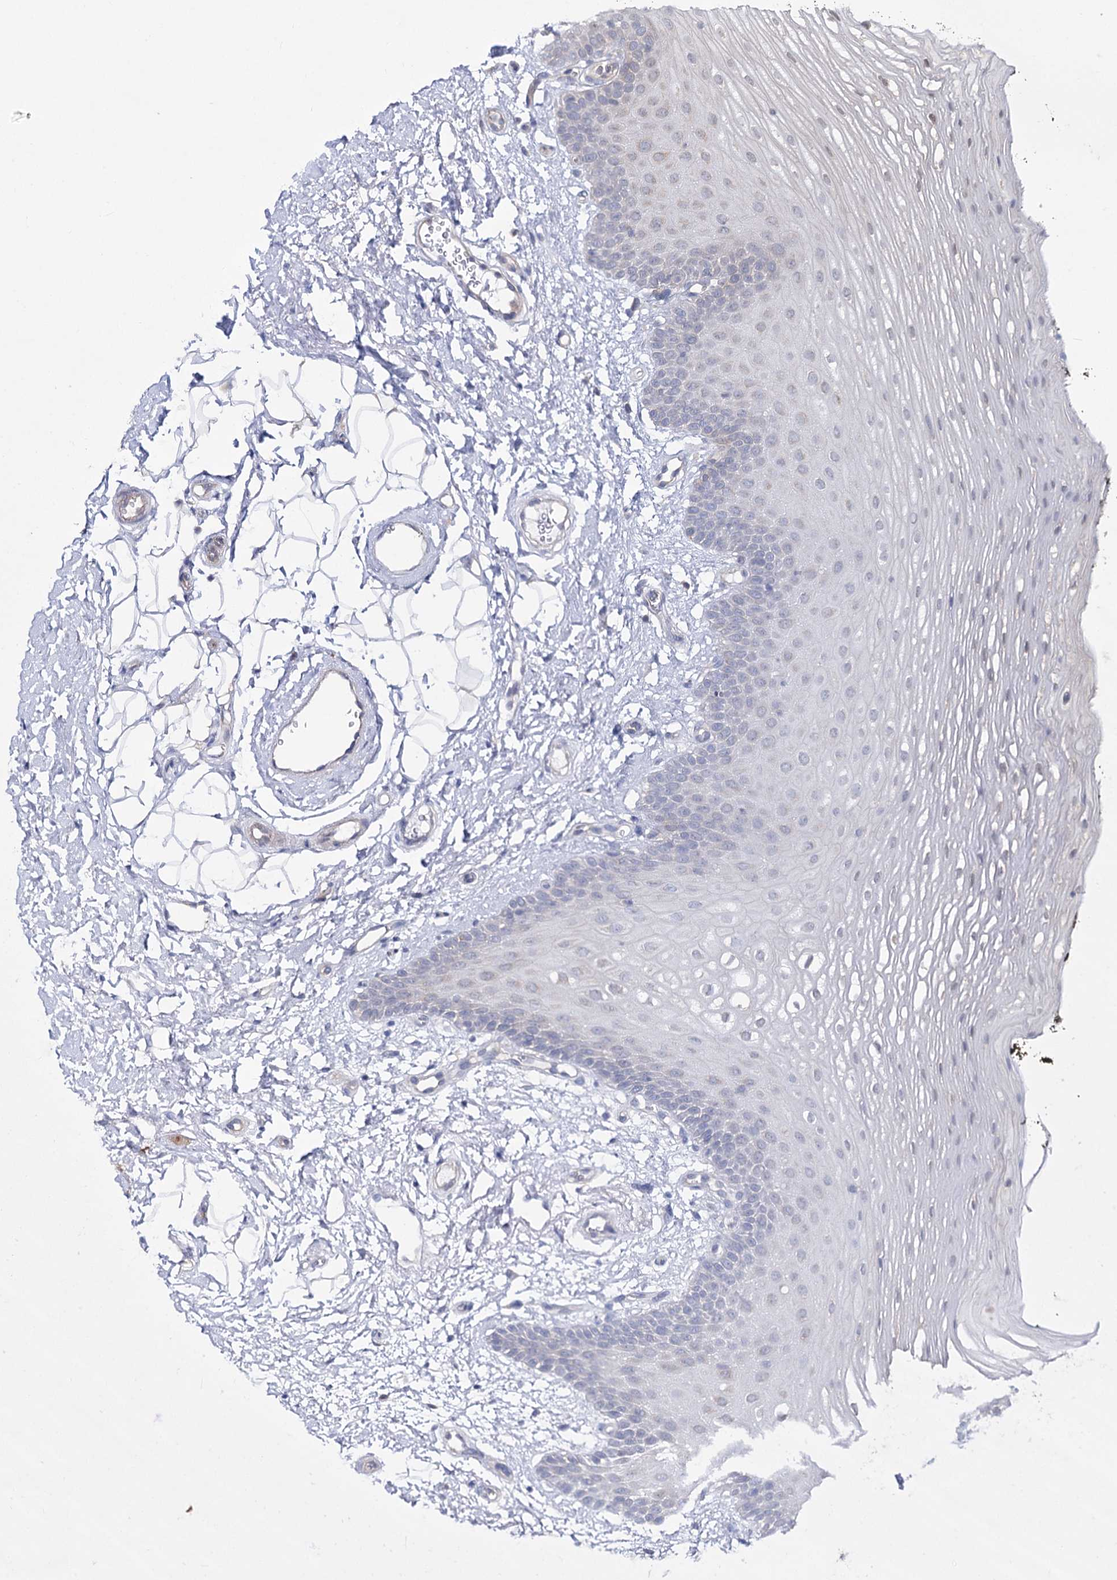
{"staining": {"intensity": "moderate", "quantity": "<25%", "location": "nuclear"}, "tissue": "oral mucosa", "cell_type": "Squamous epithelial cells", "image_type": "normal", "snomed": [{"axis": "morphology", "description": "No evidence of malignacy"}, {"axis": "topography", "description": "Oral tissue"}, {"axis": "topography", "description": "Head-Neck"}], "caption": "Immunohistochemistry (DAB) staining of benign human oral mucosa displays moderate nuclear protein expression in about <25% of squamous epithelial cells. (Stains: DAB in brown, nuclei in blue, Microscopy: brightfield microscopy at high magnification).", "gene": "SERINC5", "patient": {"sex": "male", "age": 68}}